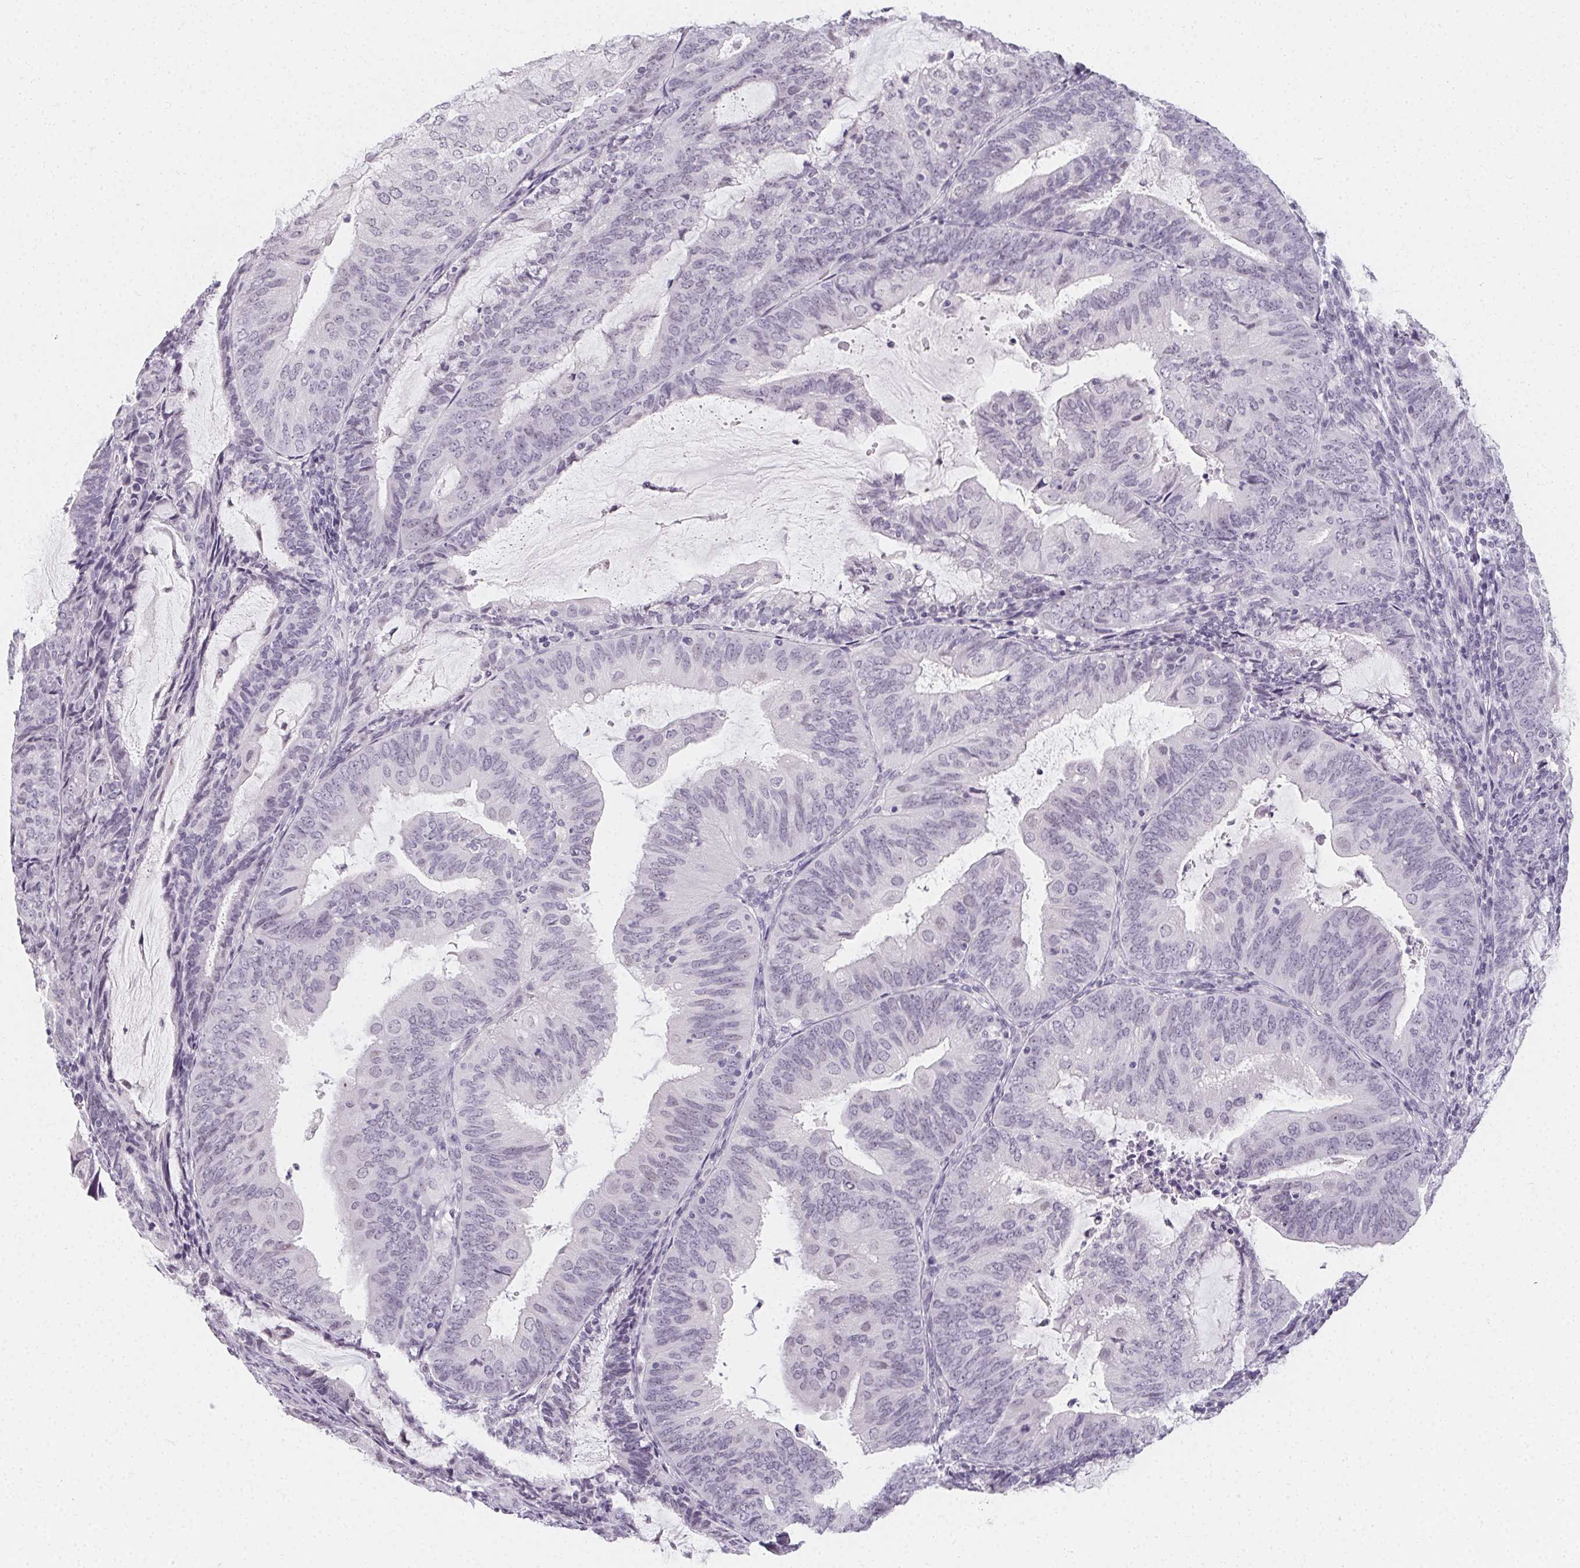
{"staining": {"intensity": "negative", "quantity": "none", "location": "none"}, "tissue": "endometrial cancer", "cell_type": "Tumor cells", "image_type": "cancer", "snomed": [{"axis": "morphology", "description": "Adenocarcinoma, NOS"}, {"axis": "topography", "description": "Endometrium"}], "caption": "IHC of endometrial cancer (adenocarcinoma) reveals no expression in tumor cells. Brightfield microscopy of IHC stained with DAB (brown) and hematoxylin (blue), captured at high magnification.", "gene": "SYNPR", "patient": {"sex": "female", "age": 81}}